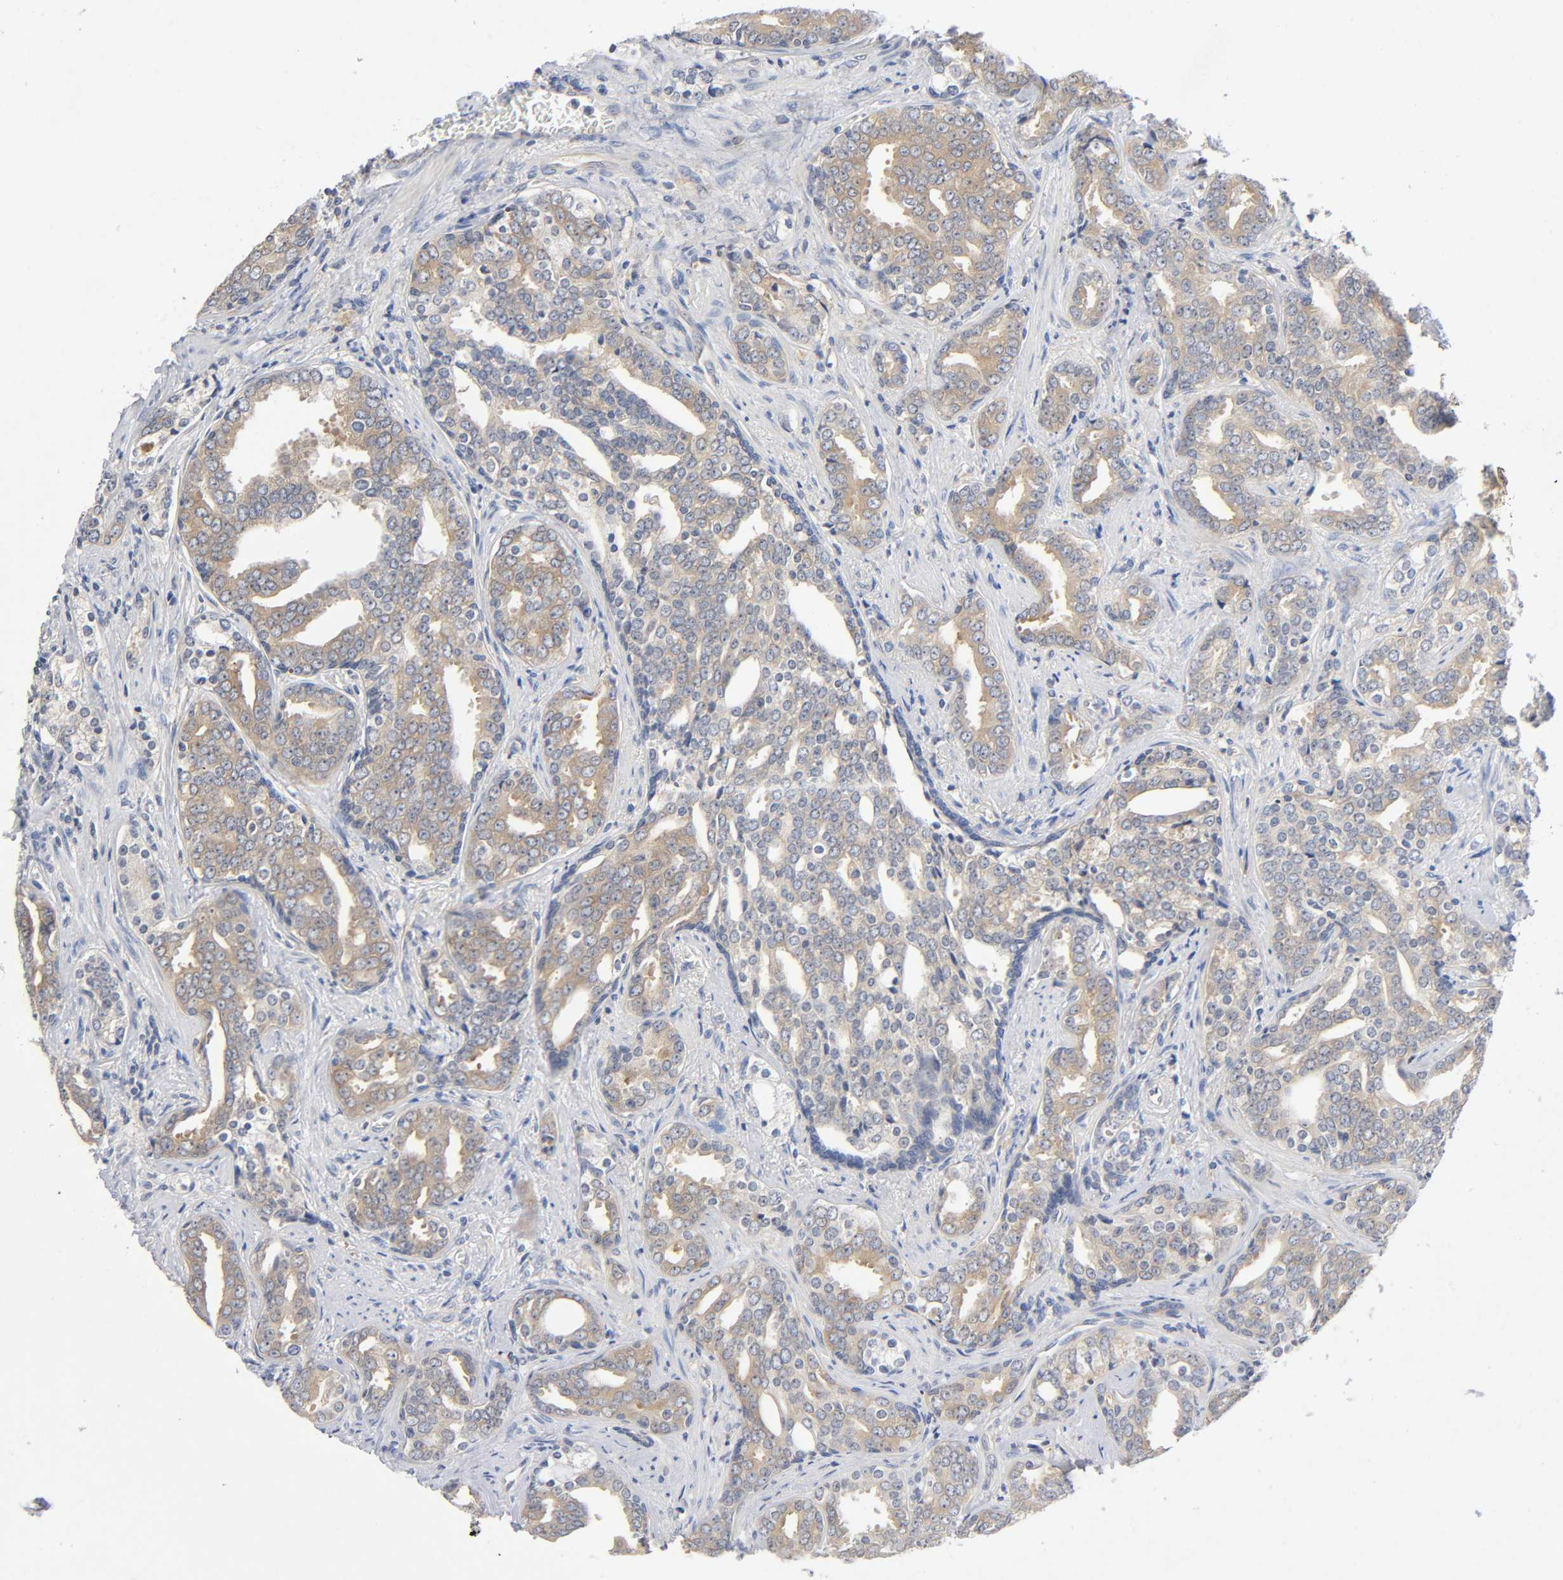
{"staining": {"intensity": "moderate", "quantity": ">75%", "location": "cytoplasmic/membranous"}, "tissue": "prostate cancer", "cell_type": "Tumor cells", "image_type": "cancer", "snomed": [{"axis": "morphology", "description": "Adenocarcinoma, High grade"}, {"axis": "topography", "description": "Prostate"}], "caption": "IHC (DAB) staining of human prostate cancer (high-grade adenocarcinoma) exhibits moderate cytoplasmic/membranous protein expression in about >75% of tumor cells.", "gene": "SCHIP1", "patient": {"sex": "male", "age": 67}}